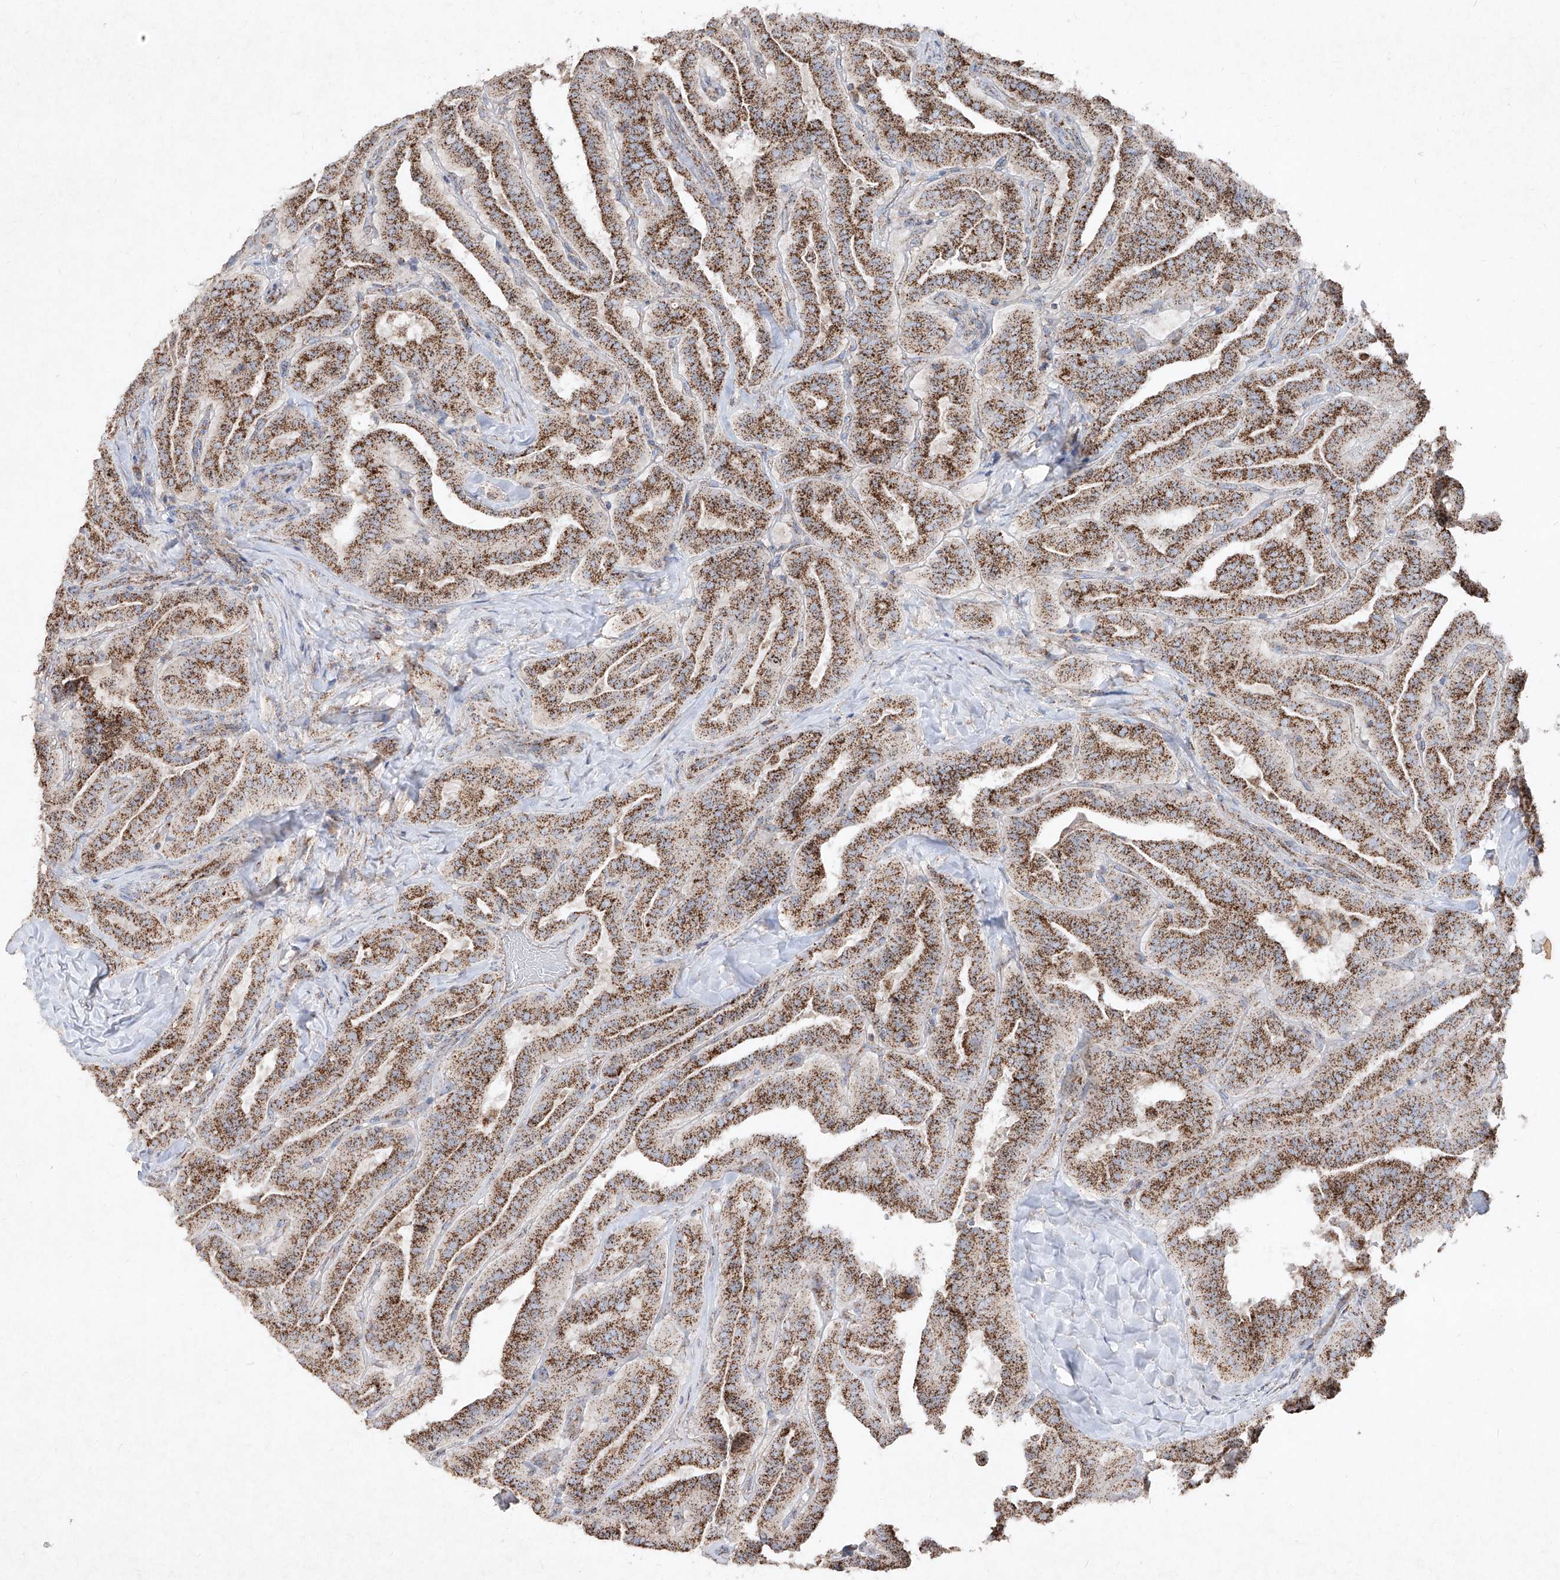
{"staining": {"intensity": "moderate", "quantity": ">75%", "location": "cytoplasmic/membranous"}, "tissue": "thyroid cancer", "cell_type": "Tumor cells", "image_type": "cancer", "snomed": [{"axis": "morphology", "description": "Papillary adenocarcinoma, NOS"}, {"axis": "topography", "description": "Thyroid gland"}], "caption": "Thyroid cancer stained with a brown dye displays moderate cytoplasmic/membranous positive positivity in about >75% of tumor cells.", "gene": "ABCD3", "patient": {"sex": "male", "age": 77}}